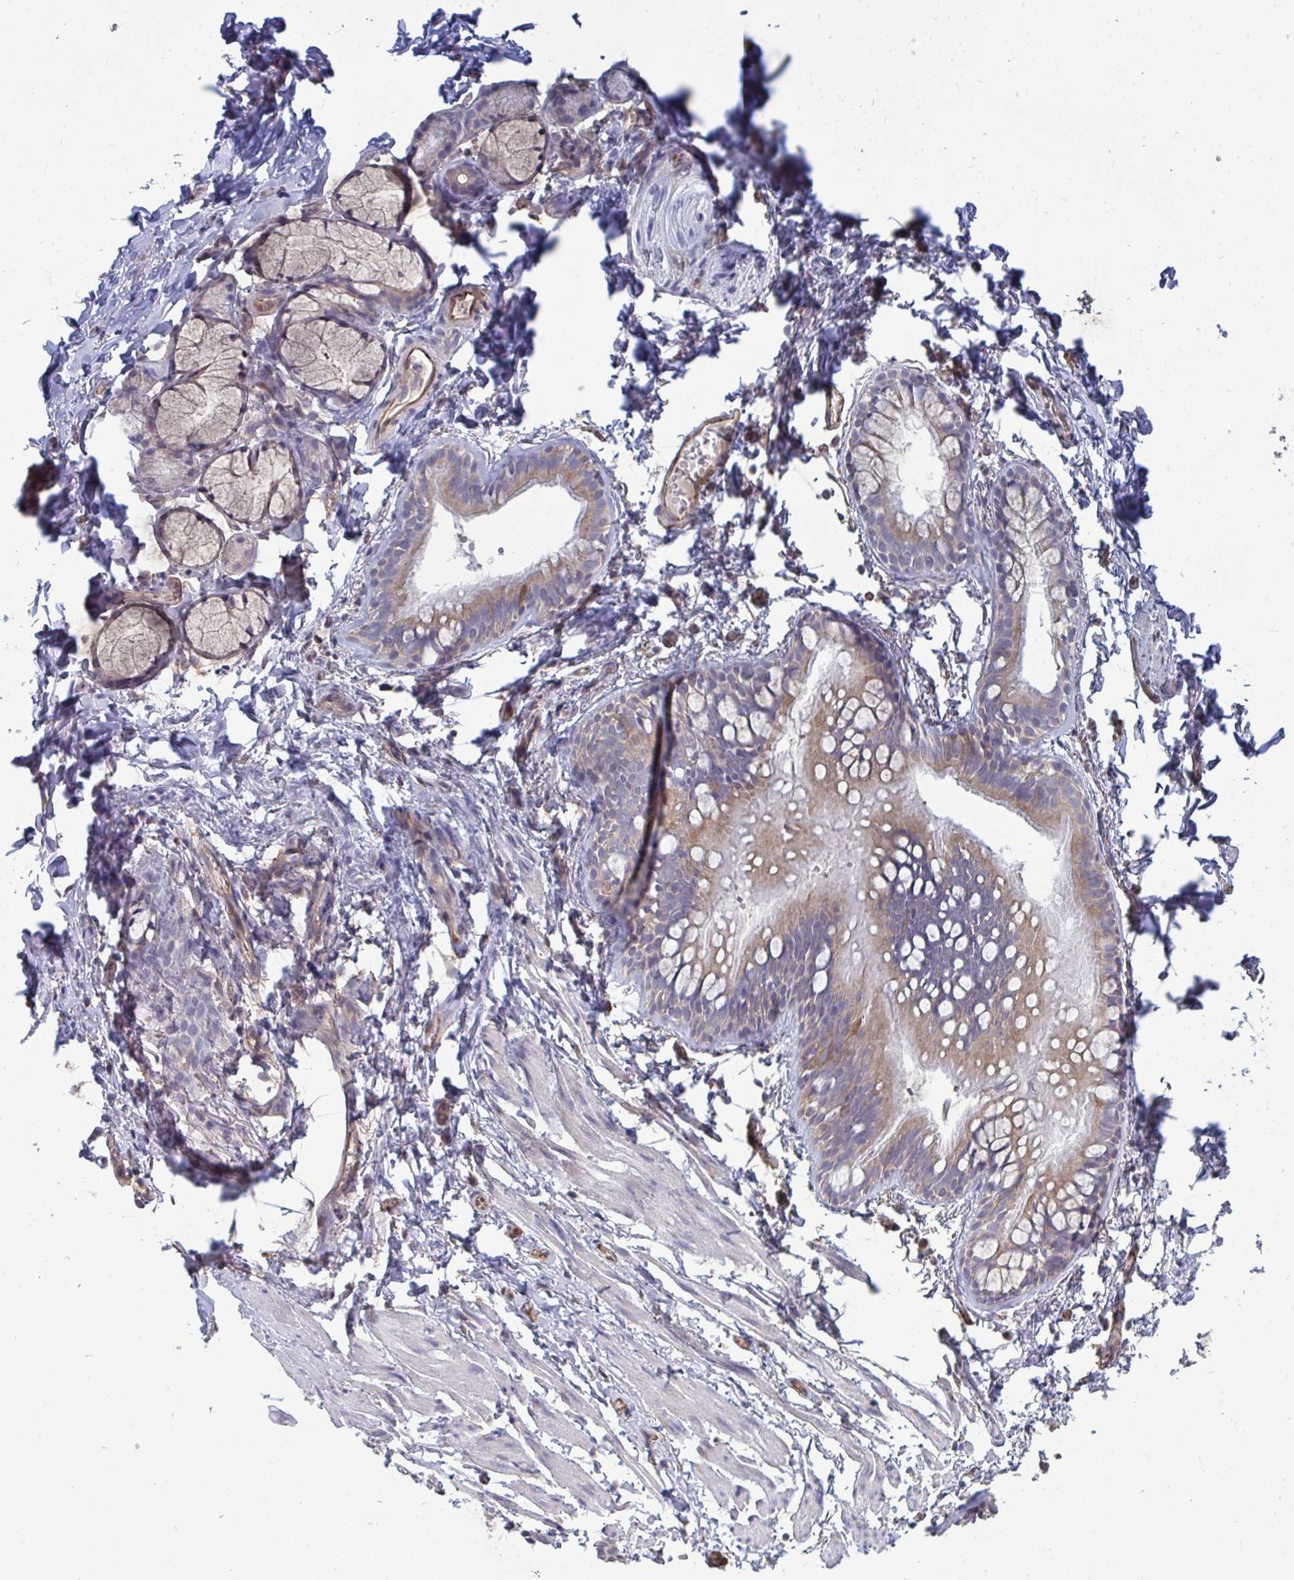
{"staining": {"intensity": "weak", "quantity": ">75%", "location": "cytoplasmic/membranous"}, "tissue": "bronchus", "cell_type": "Respiratory epithelial cells", "image_type": "normal", "snomed": [{"axis": "morphology", "description": "Normal tissue, NOS"}, {"axis": "topography", "description": "Bronchus"}], "caption": "IHC (DAB (3,3'-diaminobenzidine)) staining of normal bronchus exhibits weak cytoplasmic/membranous protein positivity in about >75% of respiratory epithelial cells. The protein is shown in brown color, while the nuclei are stained blue.", "gene": "ISCU", "patient": {"sex": "female", "age": 59}}